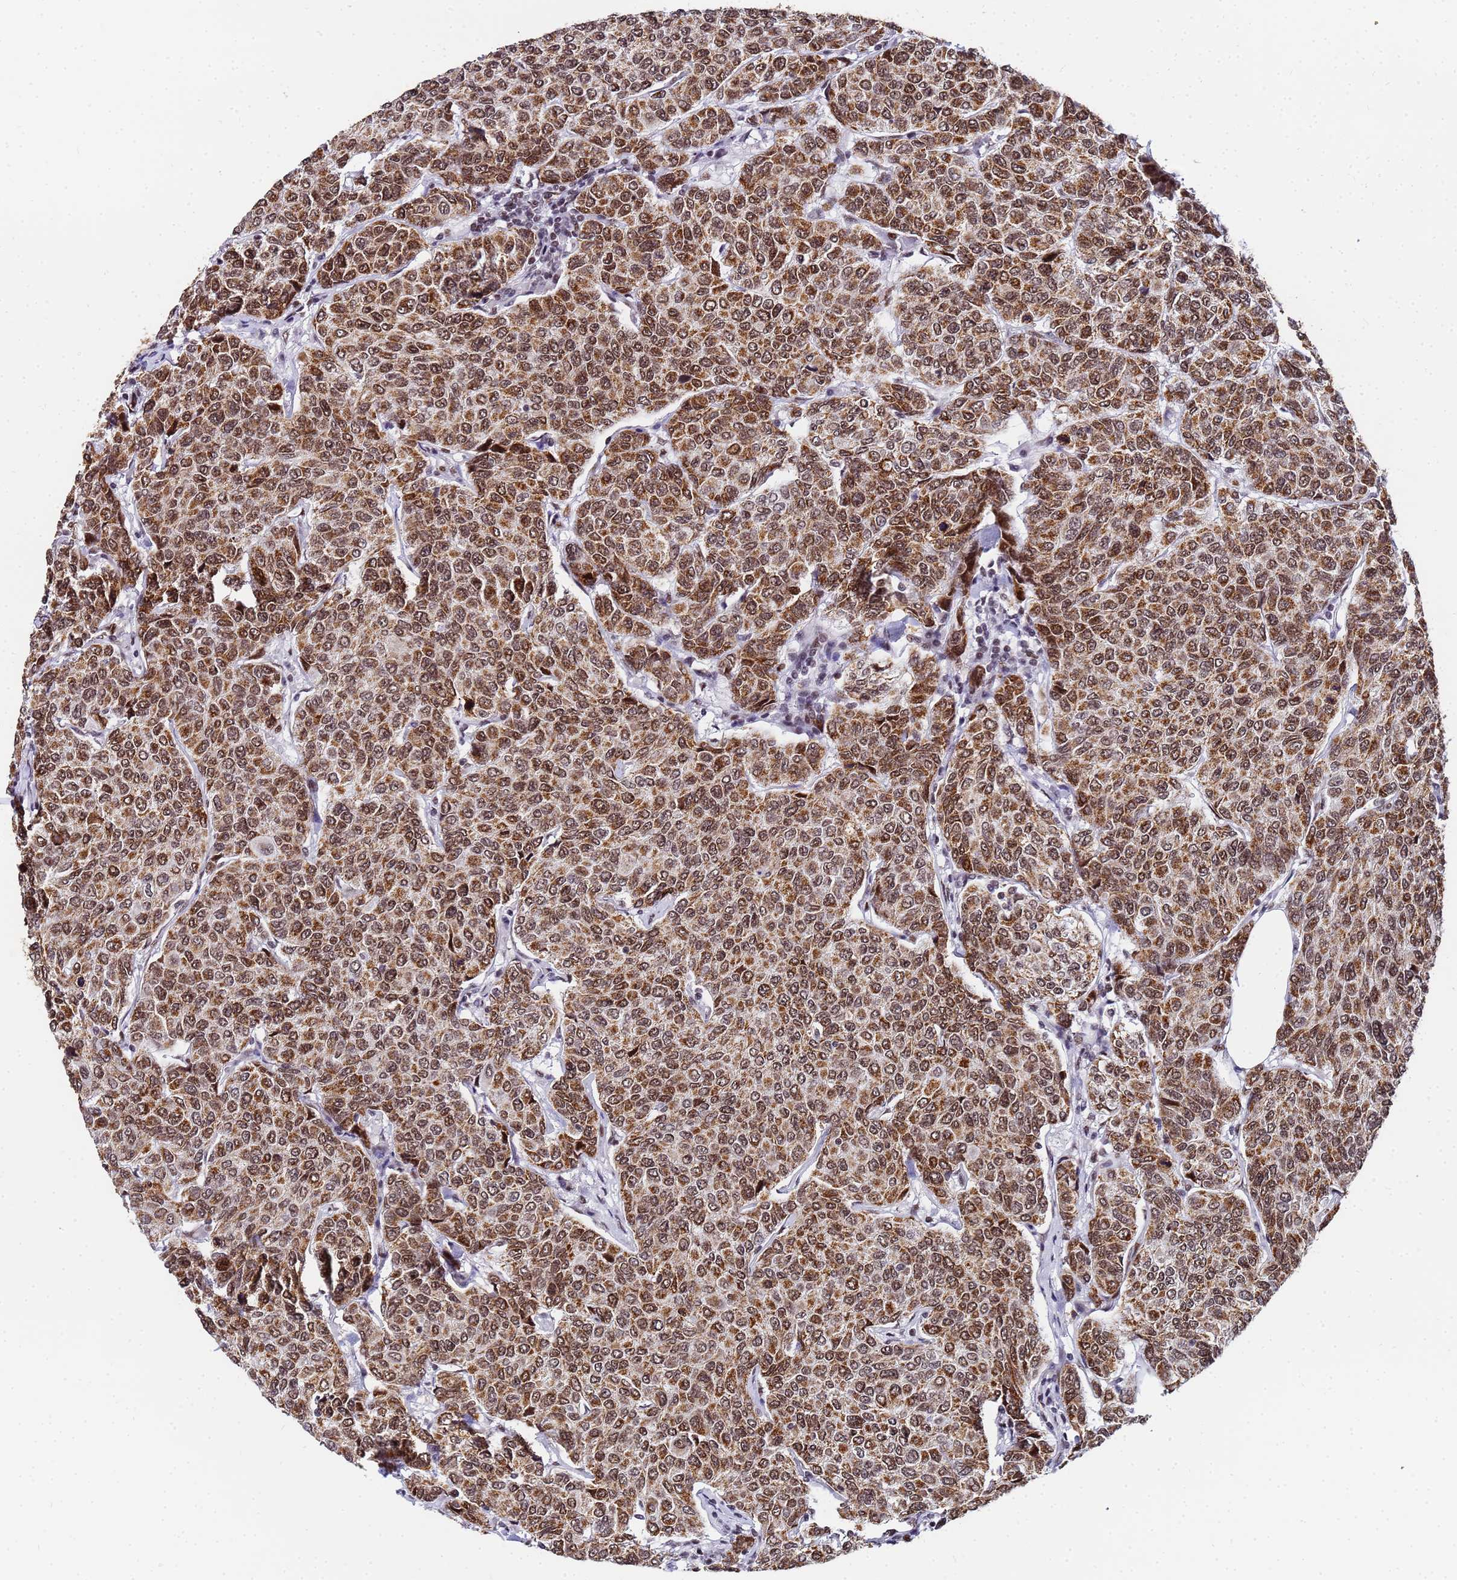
{"staining": {"intensity": "moderate", "quantity": ">75%", "location": "cytoplasmic/membranous,nuclear"}, "tissue": "breast cancer", "cell_type": "Tumor cells", "image_type": "cancer", "snomed": [{"axis": "morphology", "description": "Duct carcinoma"}, {"axis": "topography", "description": "Breast"}], "caption": "Infiltrating ductal carcinoma (breast) stained for a protein (brown) shows moderate cytoplasmic/membranous and nuclear positive positivity in about >75% of tumor cells.", "gene": "CKMT1A", "patient": {"sex": "female", "age": 55}}